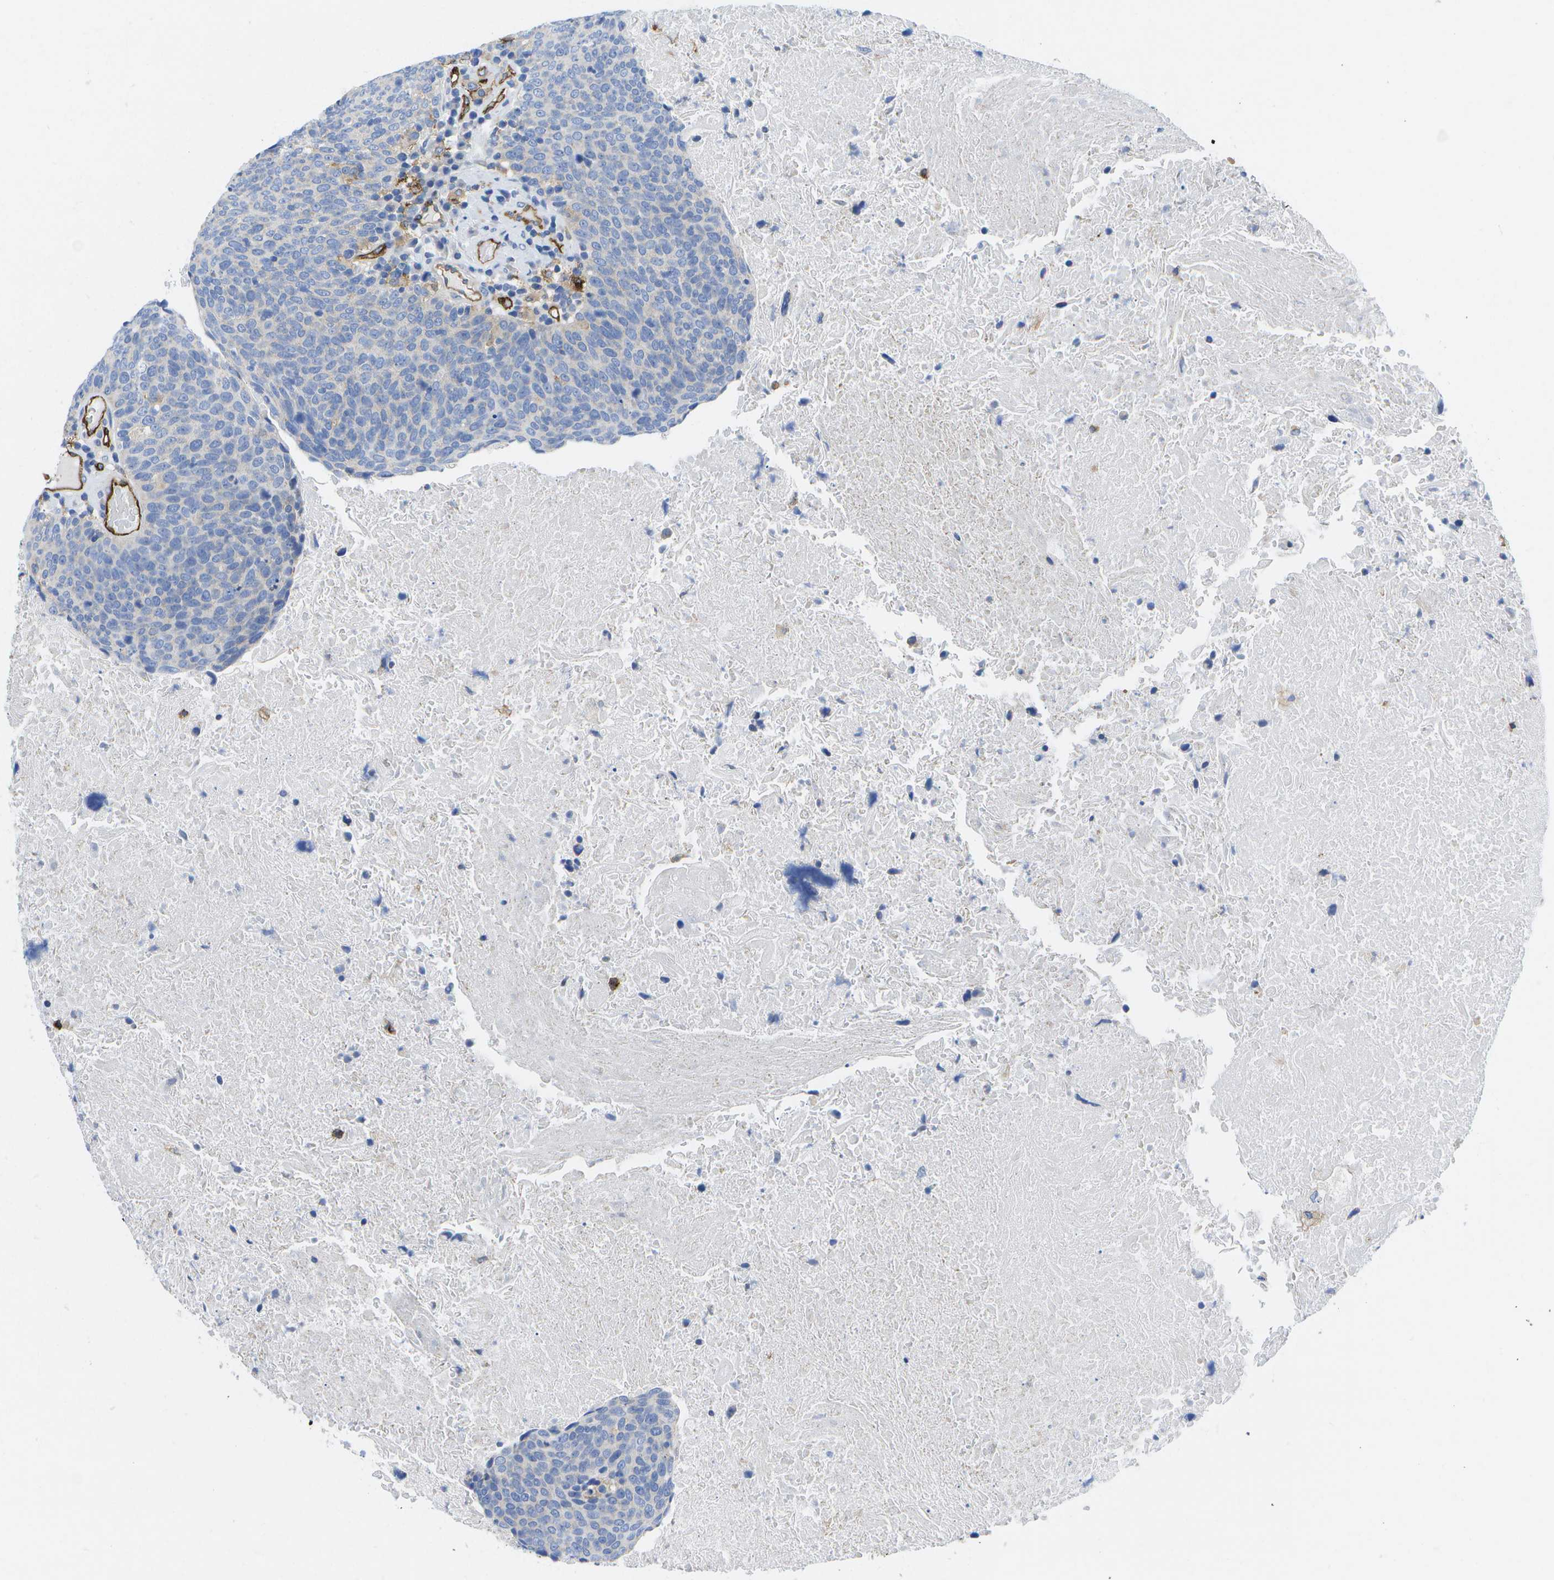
{"staining": {"intensity": "negative", "quantity": "none", "location": "none"}, "tissue": "head and neck cancer", "cell_type": "Tumor cells", "image_type": "cancer", "snomed": [{"axis": "morphology", "description": "Squamous cell carcinoma, NOS"}, {"axis": "morphology", "description": "Squamous cell carcinoma, metastatic, NOS"}, {"axis": "topography", "description": "Lymph node"}, {"axis": "topography", "description": "Head-Neck"}], "caption": "A high-resolution image shows immunohistochemistry staining of head and neck cancer, which reveals no significant staining in tumor cells. Brightfield microscopy of immunohistochemistry stained with DAB (3,3'-diaminobenzidine) (brown) and hematoxylin (blue), captured at high magnification.", "gene": "DYSF", "patient": {"sex": "male", "age": 62}}